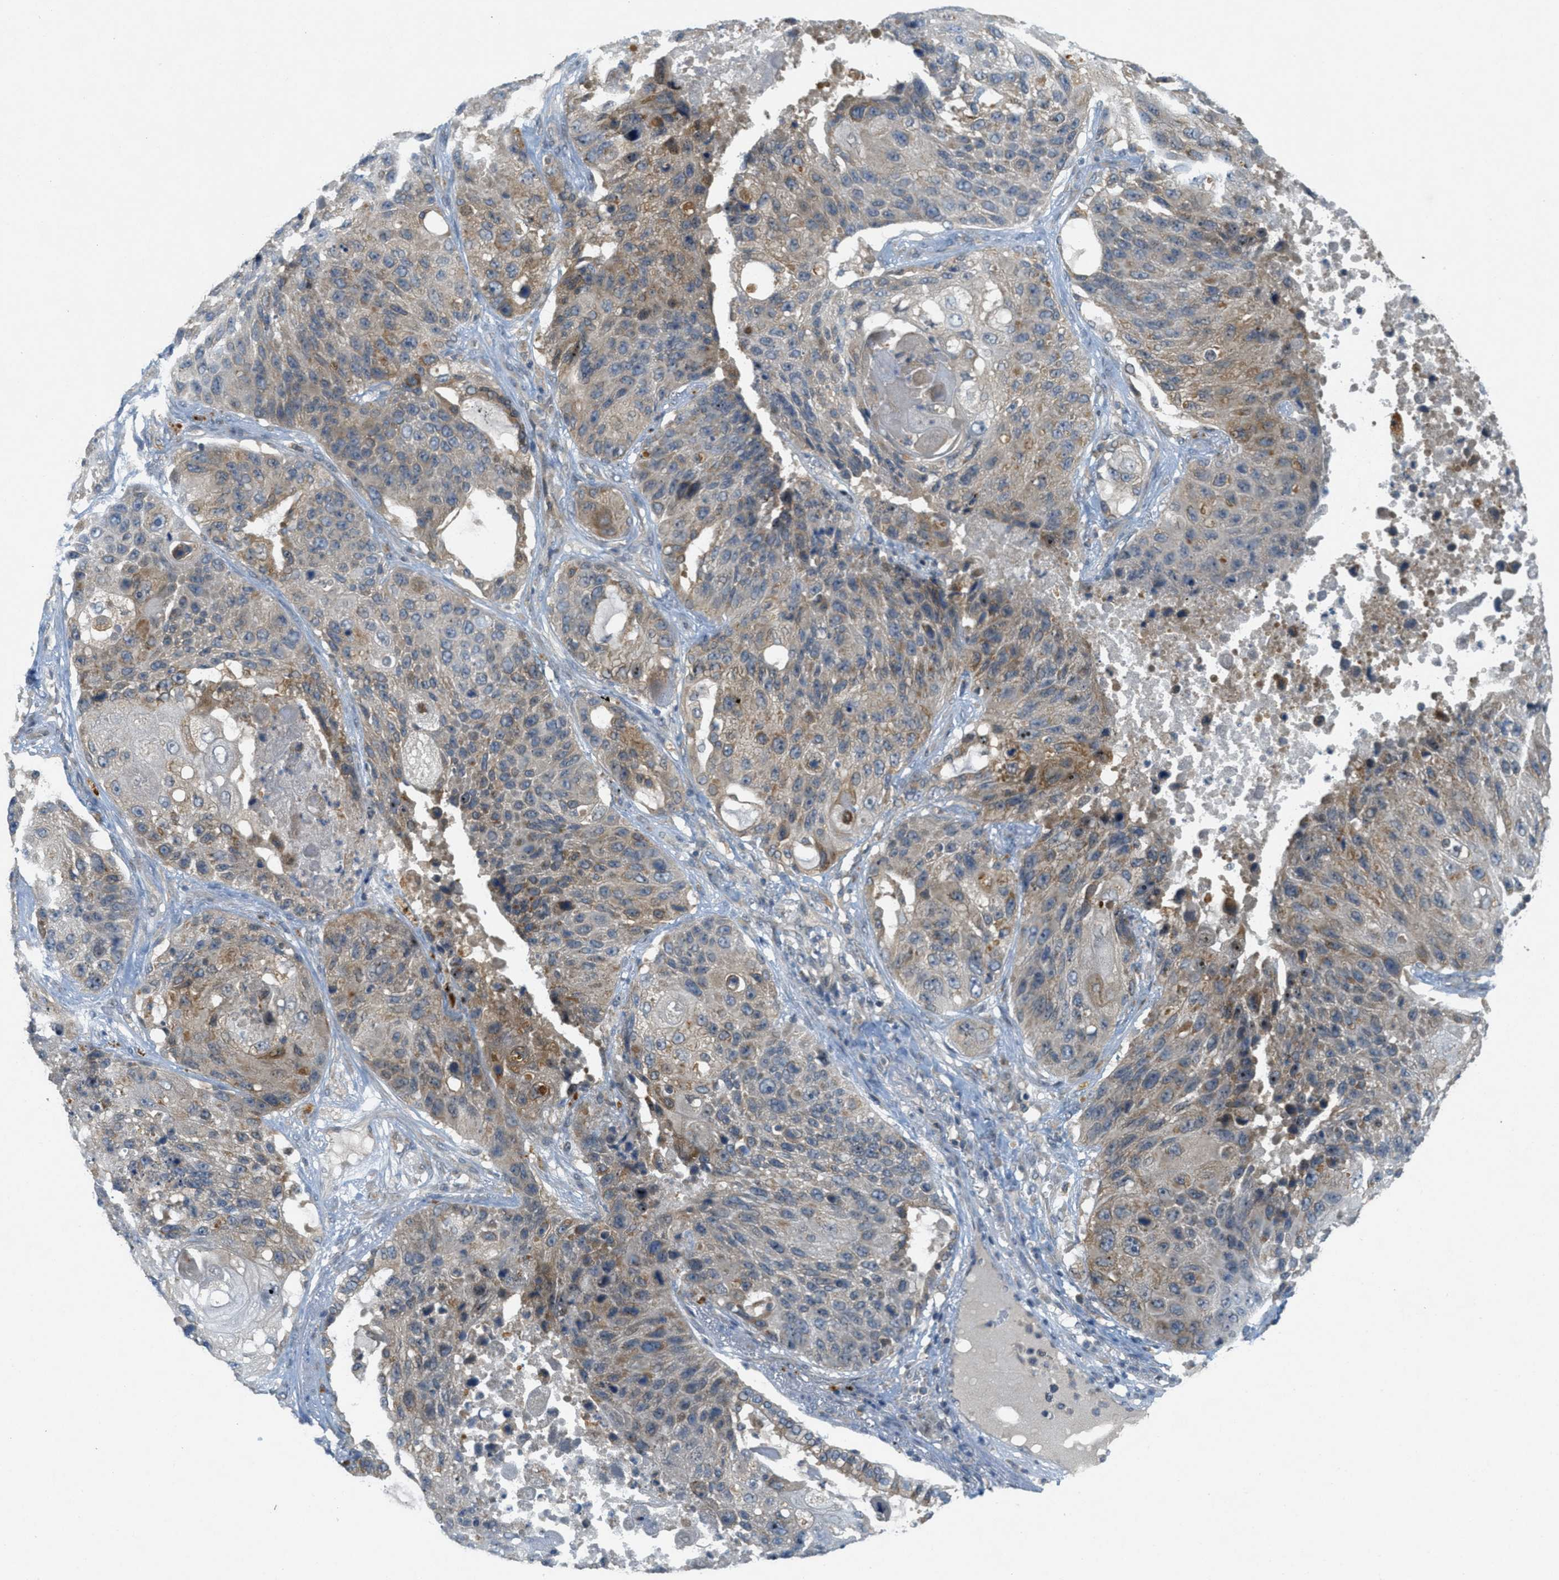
{"staining": {"intensity": "weak", "quantity": "25%-75%", "location": "cytoplasmic/membranous"}, "tissue": "lung cancer", "cell_type": "Tumor cells", "image_type": "cancer", "snomed": [{"axis": "morphology", "description": "Squamous cell carcinoma, NOS"}, {"axis": "topography", "description": "Lung"}], "caption": "Brown immunohistochemical staining in human squamous cell carcinoma (lung) demonstrates weak cytoplasmic/membranous expression in about 25%-75% of tumor cells.", "gene": "SIGMAR1", "patient": {"sex": "male", "age": 61}}